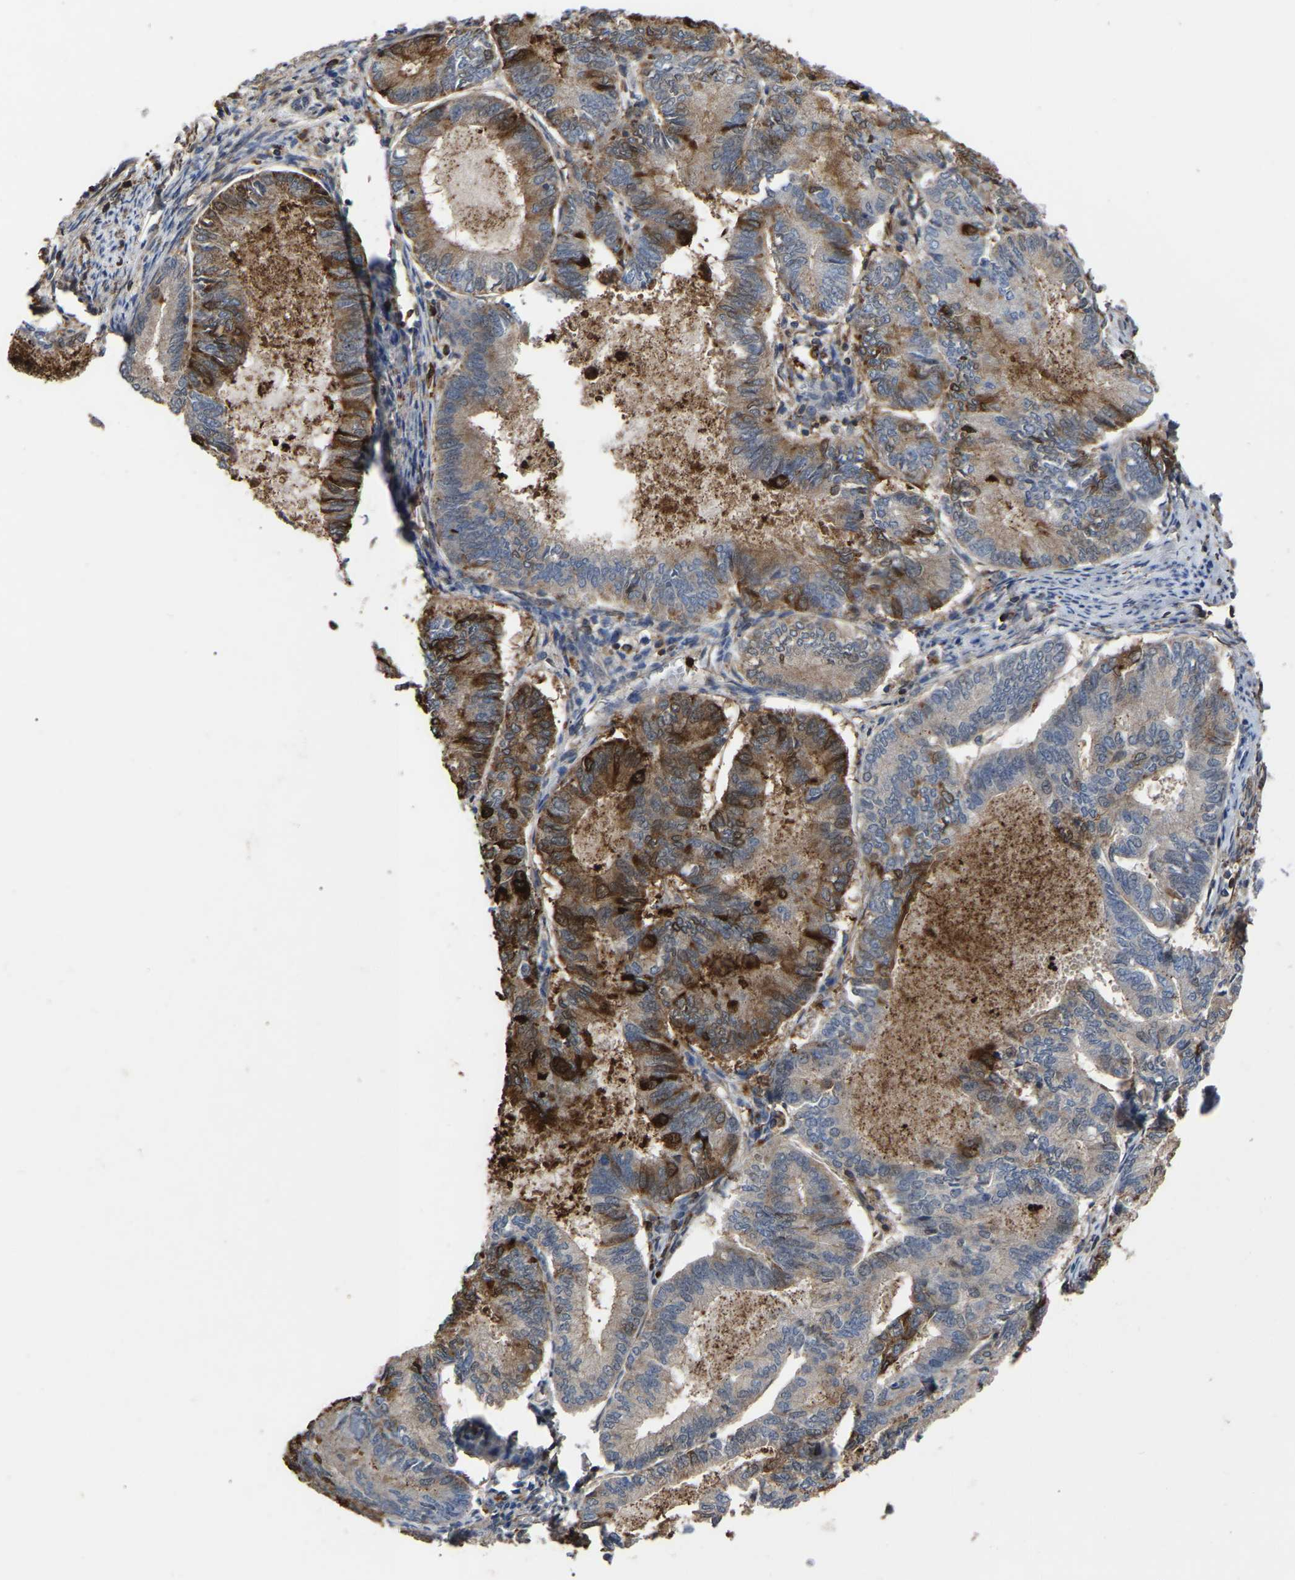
{"staining": {"intensity": "moderate", "quantity": "<25%", "location": "cytoplasmic/membranous"}, "tissue": "endometrial cancer", "cell_type": "Tumor cells", "image_type": "cancer", "snomed": [{"axis": "morphology", "description": "Adenocarcinoma, NOS"}, {"axis": "topography", "description": "Endometrium"}], "caption": "Endometrial cancer (adenocarcinoma) stained for a protein (brown) demonstrates moderate cytoplasmic/membranous positive staining in approximately <25% of tumor cells.", "gene": "CIT", "patient": {"sex": "female", "age": 86}}